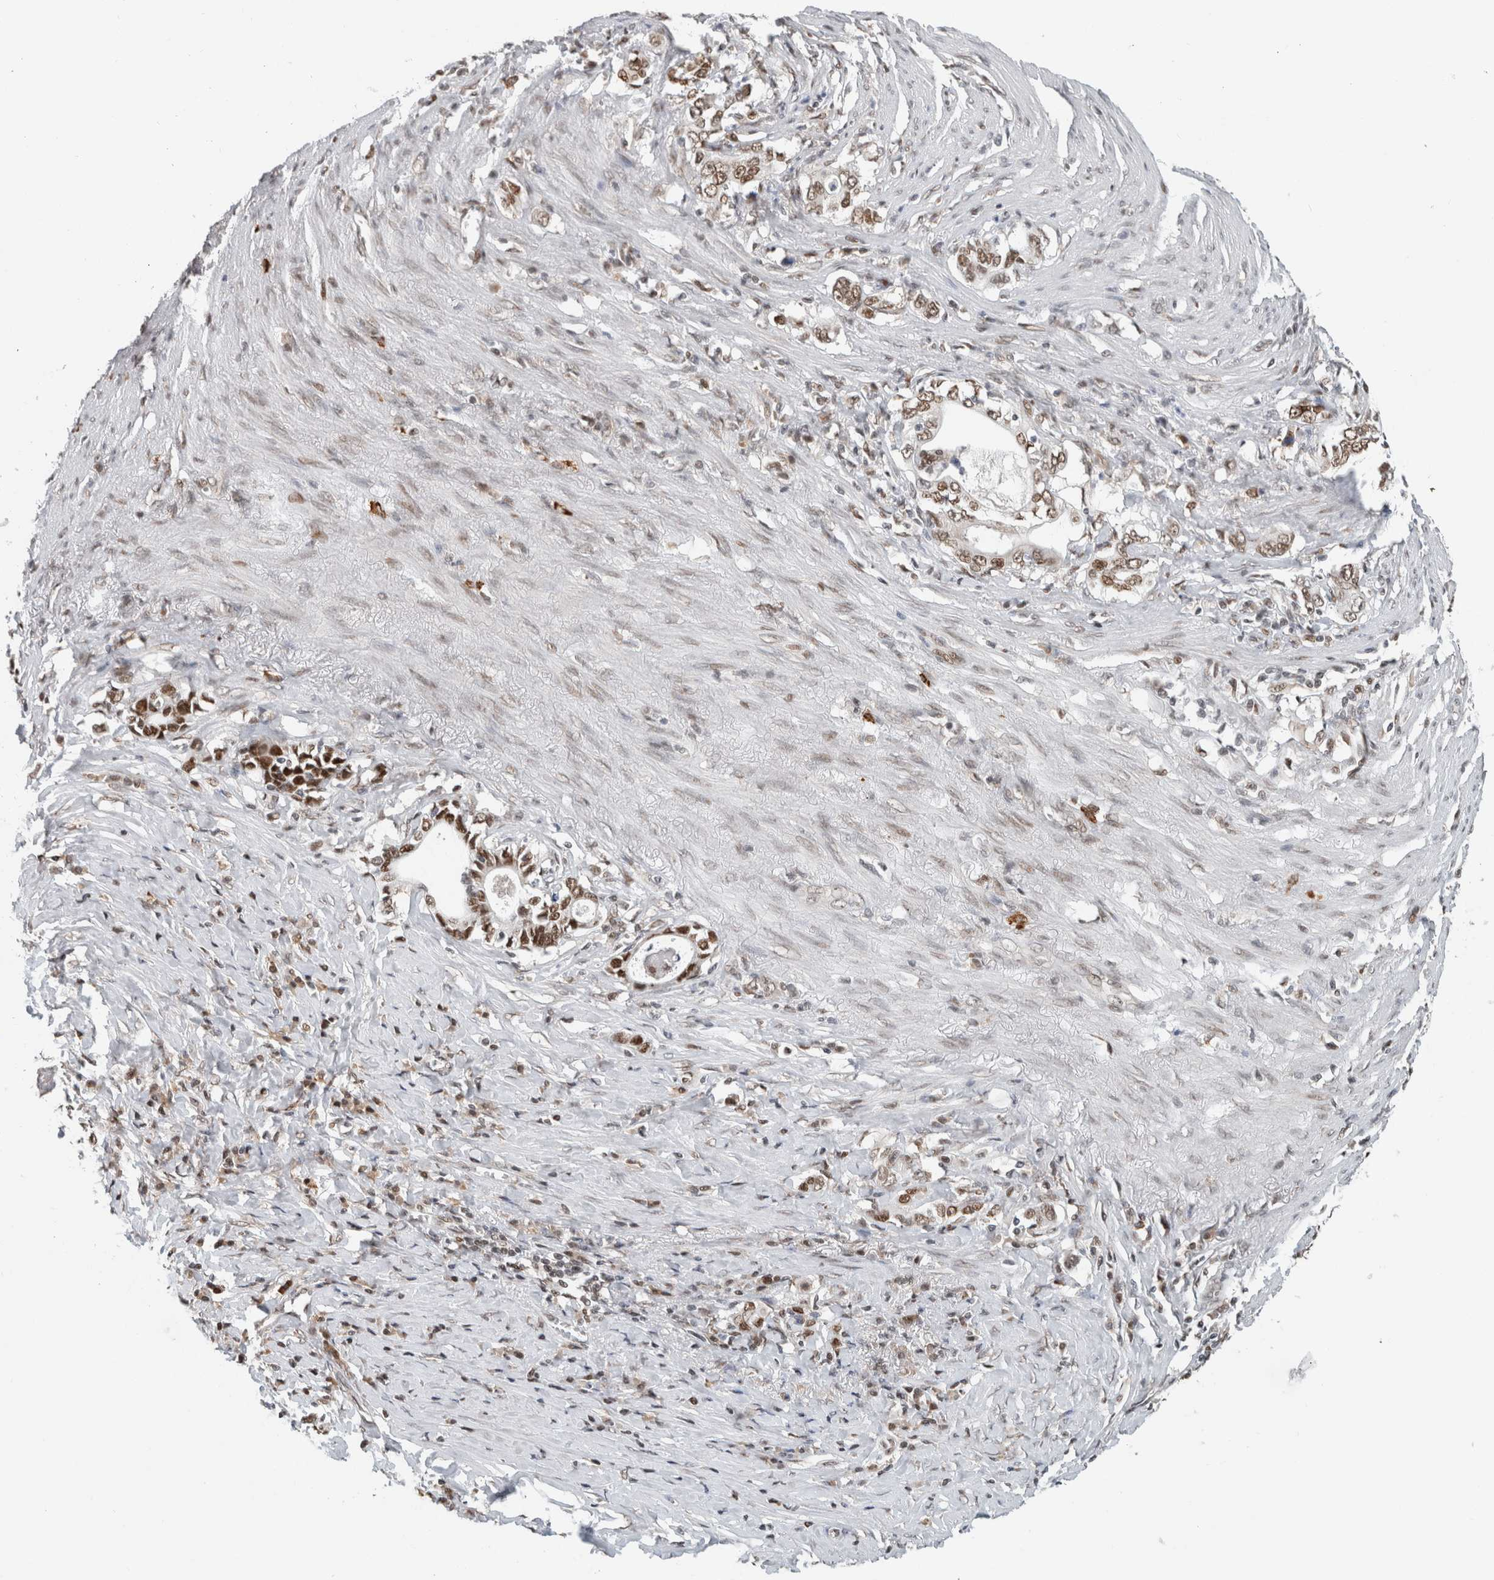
{"staining": {"intensity": "strong", "quantity": ">75%", "location": "nuclear"}, "tissue": "stomach cancer", "cell_type": "Tumor cells", "image_type": "cancer", "snomed": [{"axis": "morphology", "description": "Adenocarcinoma, NOS"}, {"axis": "topography", "description": "Stomach, lower"}], "caption": "Immunohistochemical staining of adenocarcinoma (stomach) displays high levels of strong nuclear staining in about >75% of tumor cells. (DAB (3,3'-diaminobenzidine) = brown stain, brightfield microscopy at high magnification).", "gene": "HNRNPR", "patient": {"sex": "female", "age": 72}}